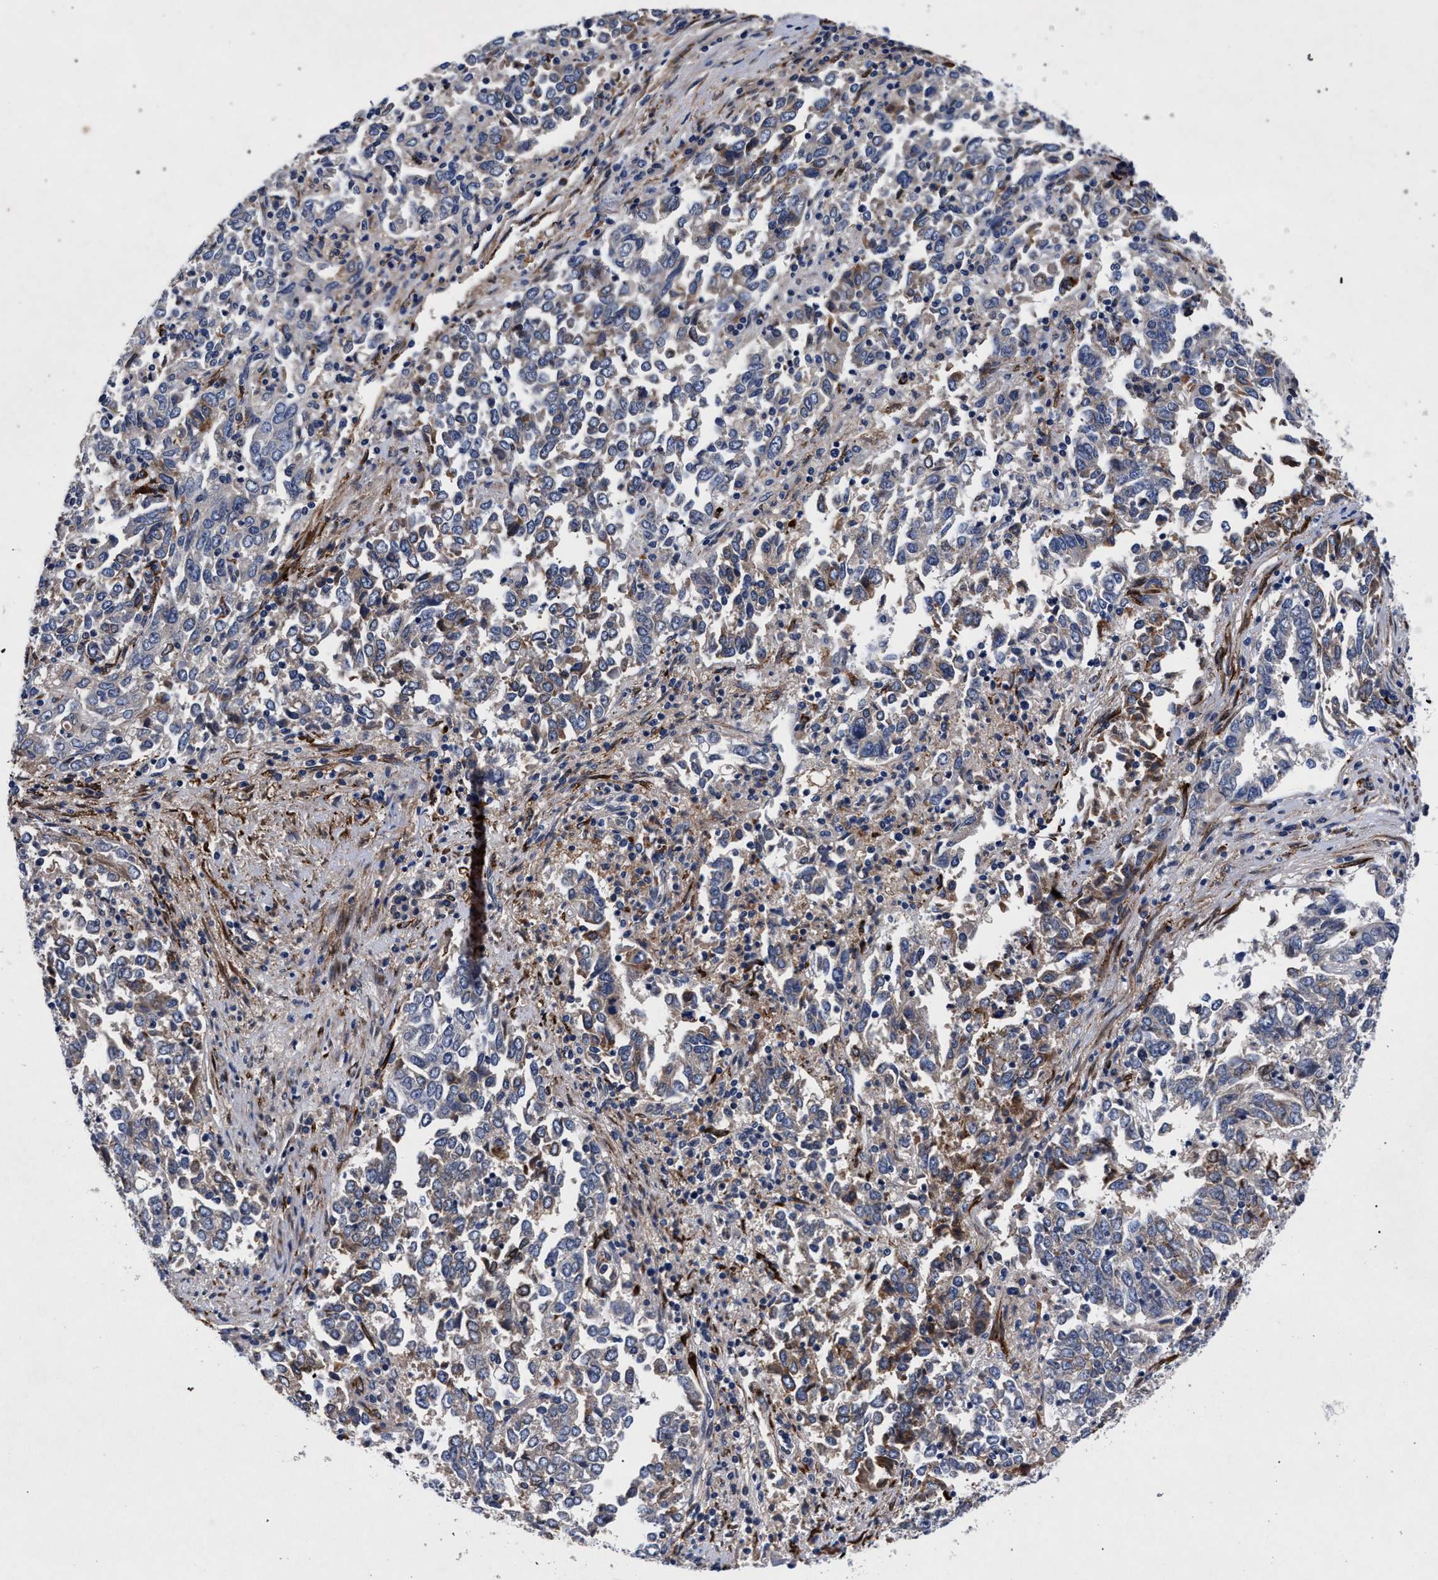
{"staining": {"intensity": "negative", "quantity": "none", "location": "none"}, "tissue": "endometrial cancer", "cell_type": "Tumor cells", "image_type": "cancer", "snomed": [{"axis": "morphology", "description": "Adenocarcinoma, NOS"}, {"axis": "topography", "description": "Endometrium"}], "caption": "This is an IHC photomicrograph of human endometrial adenocarcinoma. There is no positivity in tumor cells.", "gene": "NEK7", "patient": {"sex": "female", "age": 80}}